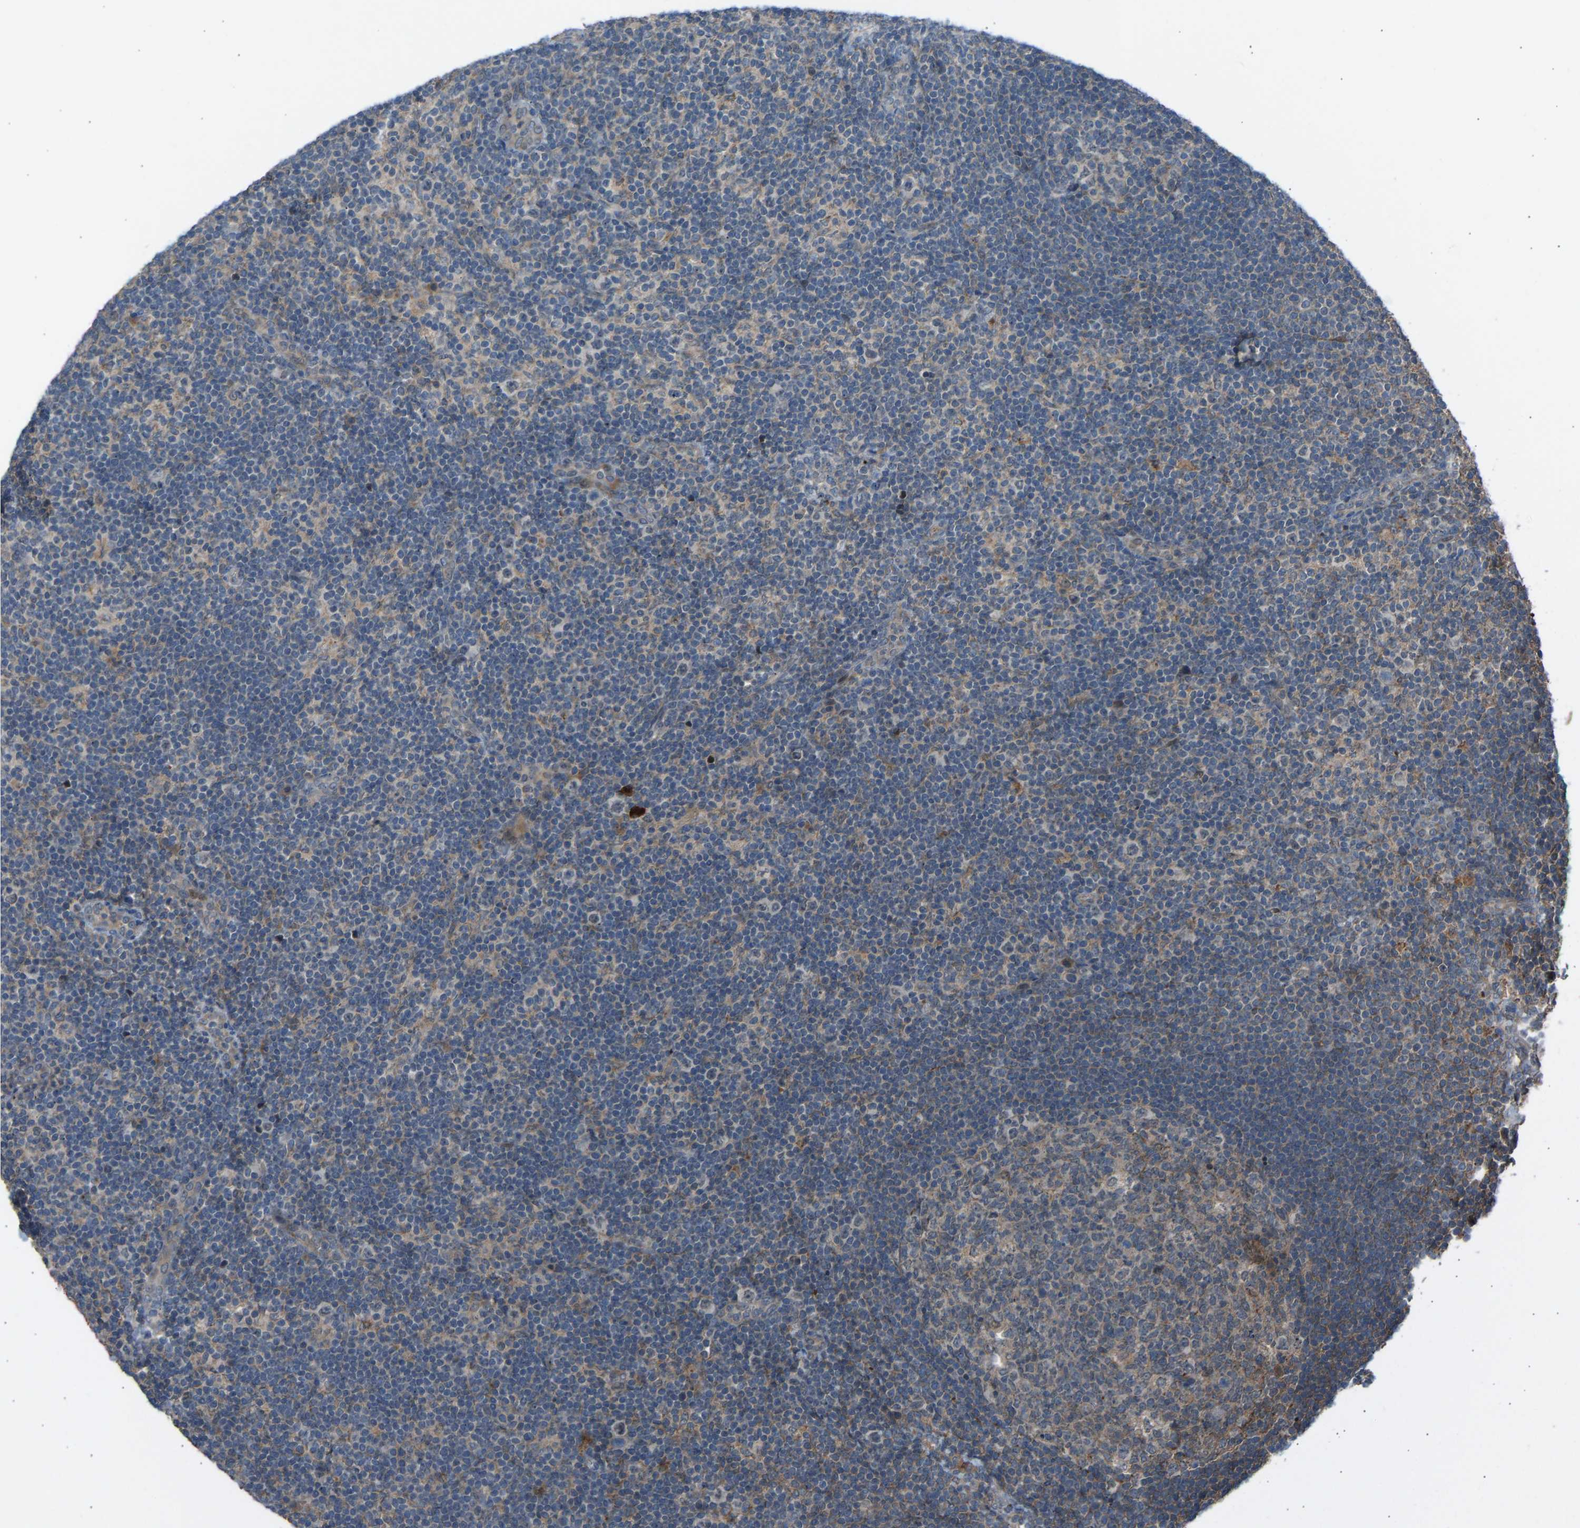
{"staining": {"intensity": "weak", "quantity": ">75%", "location": "cytoplasmic/membranous"}, "tissue": "lymph node", "cell_type": "Germinal center cells", "image_type": "normal", "snomed": [{"axis": "morphology", "description": "Normal tissue, NOS"}, {"axis": "morphology", "description": "Carcinoid, malignant, NOS"}, {"axis": "topography", "description": "Lymph node"}], "caption": "Brown immunohistochemical staining in normal human lymph node reveals weak cytoplasmic/membranous staining in approximately >75% of germinal center cells.", "gene": "SLC43A1", "patient": {"sex": "male", "age": 47}}